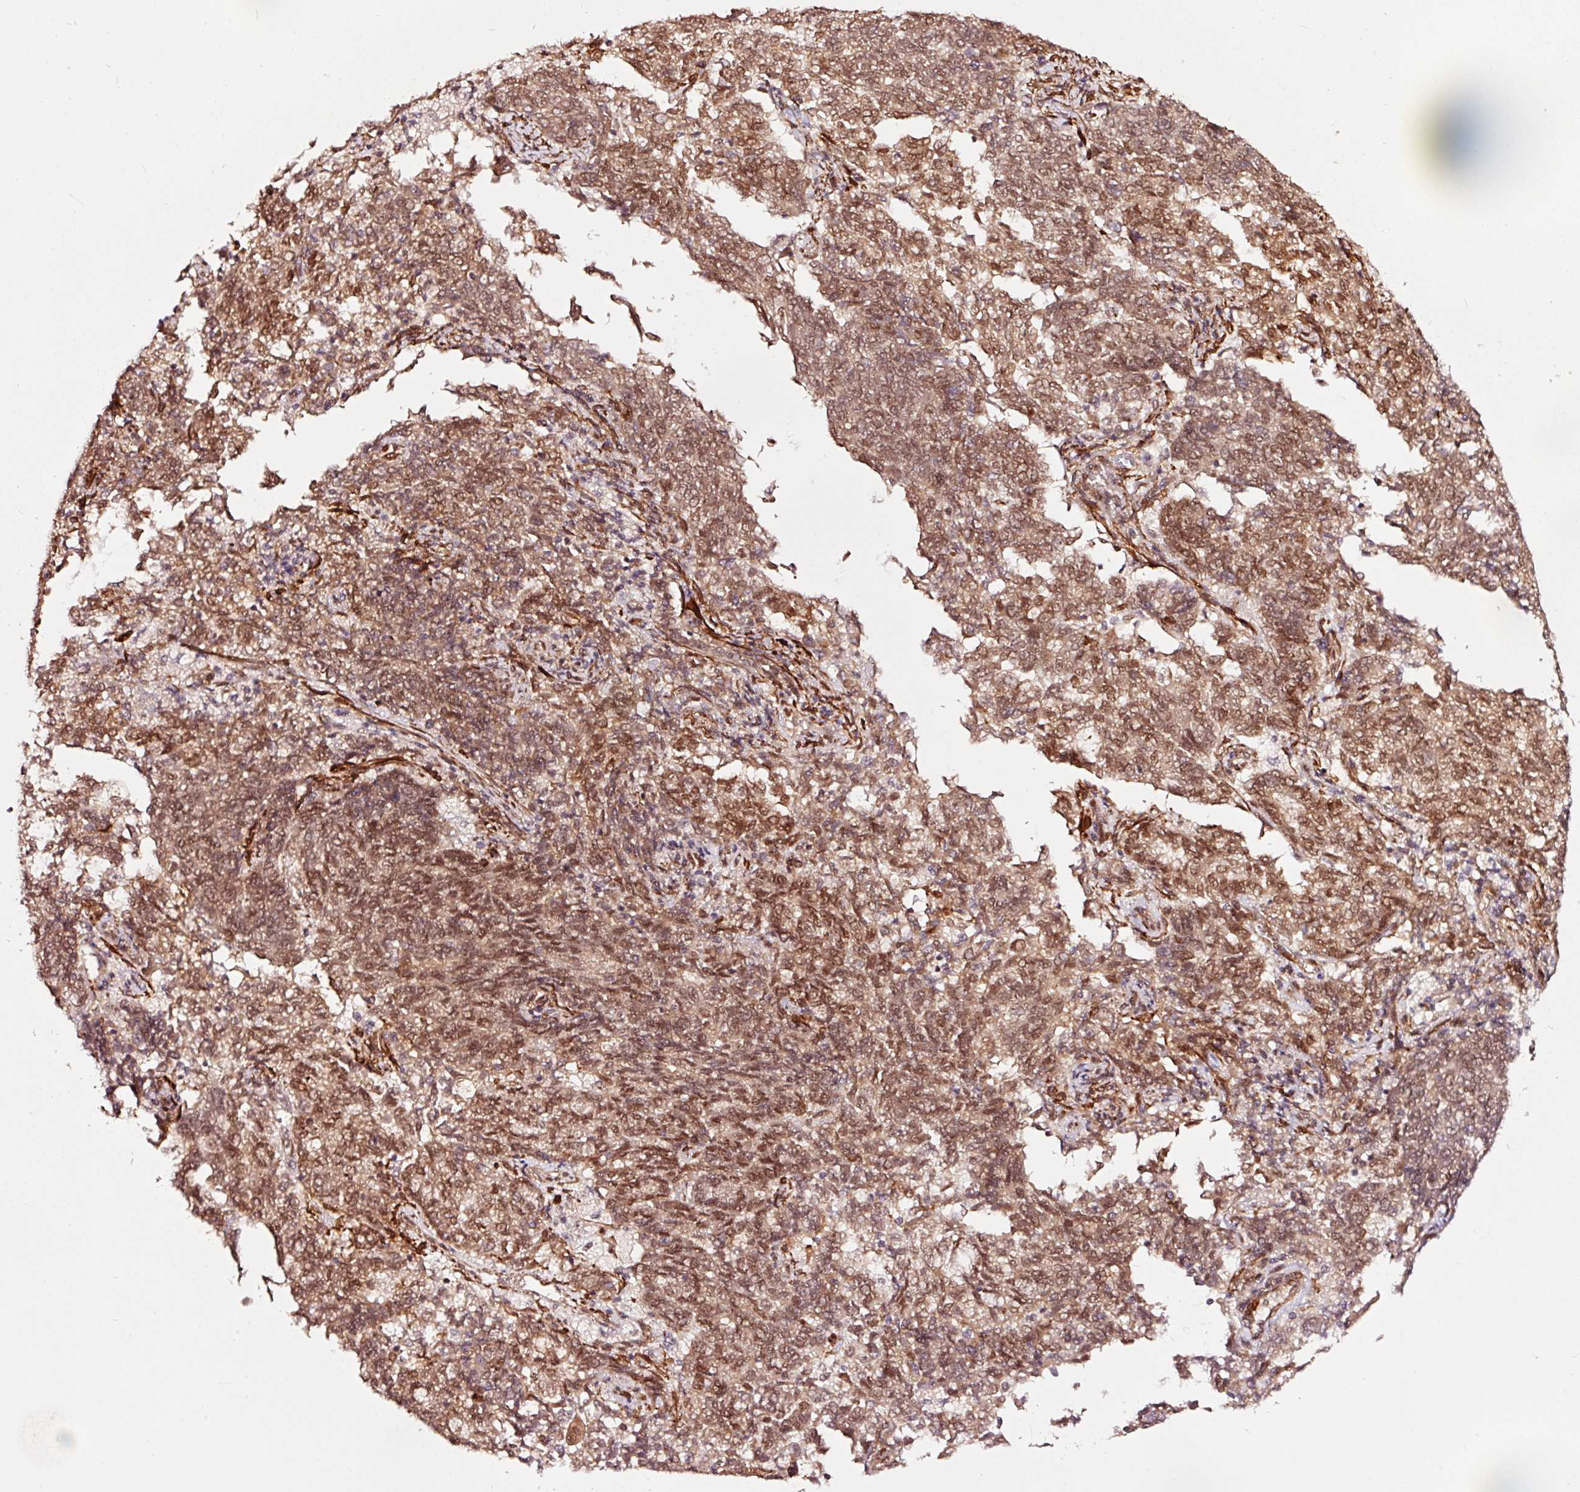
{"staining": {"intensity": "moderate", "quantity": ">75%", "location": "cytoplasmic/membranous,nuclear"}, "tissue": "endometrial cancer", "cell_type": "Tumor cells", "image_type": "cancer", "snomed": [{"axis": "morphology", "description": "Adenocarcinoma, NOS"}, {"axis": "topography", "description": "Endometrium"}], "caption": "Adenocarcinoma (endometrial) stained with DAB (3,3'-diaminobenzidine) immunohistochemistry (IHC) displays medium levels of moderate cytoplasmic/membranous and nuclear positivity in approximately >75% of tumor cells.", "gene": "TPM1", "patient": {"sex": "female", "age": 80}}